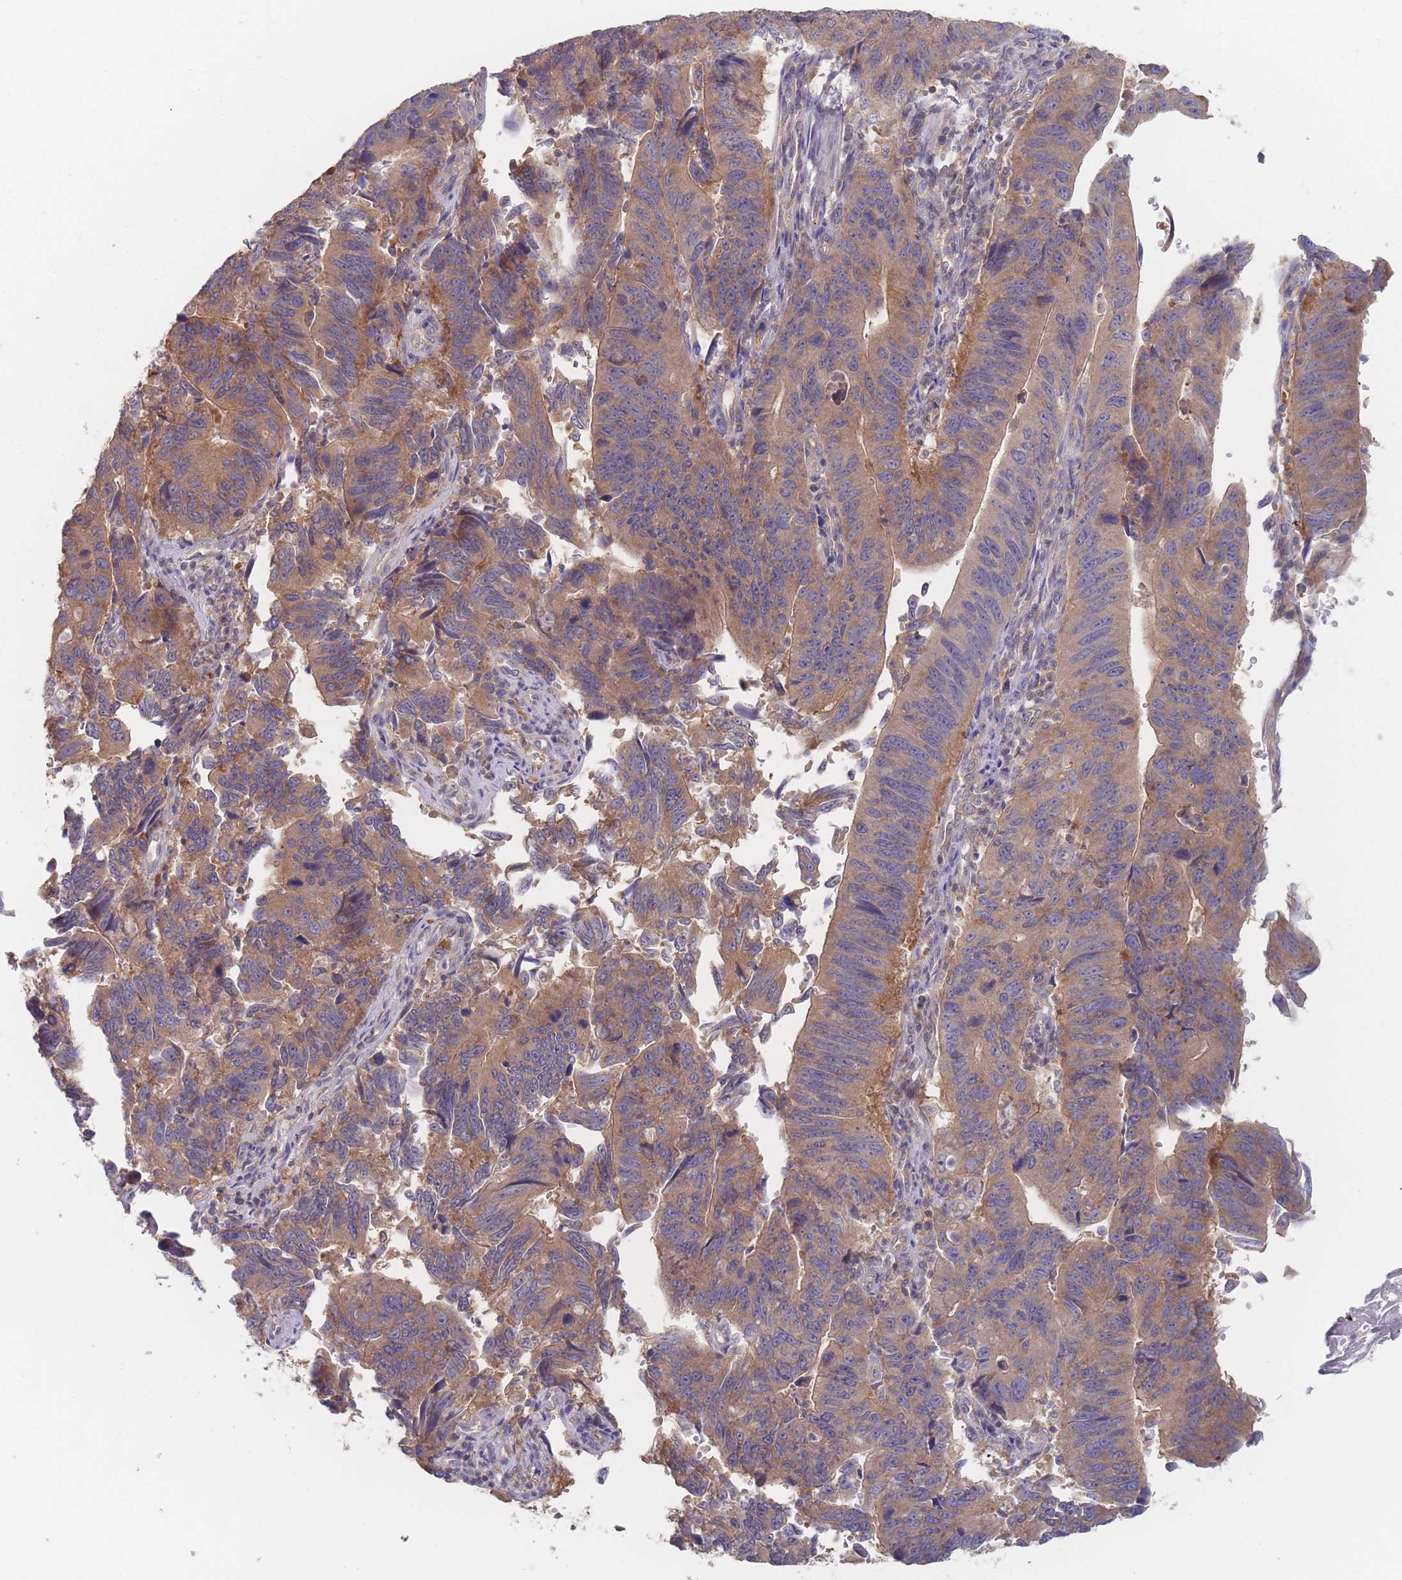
{"staining": {"intensity": "moderate", "quantity": ">75%", "location": "cytoplasmic/membranous"}, "tissue": "stomach cancer", "cell_type": "Tumor cells", "image_type": "cancer", "snomed": [{"axis": "morphology", "description": "Adenocarcinoma, NOS"}, {"axis": "topography", "description": "Stomach"}], "caption": "This image demonstrates IHC staining of human adenocarcinoma (stomach), with medium moderate cytoplasmic/membranous expression in approximately >75% of tumor cells.", "gene": "EFCC1", "patient": {"sex": "male", "age": 59}}